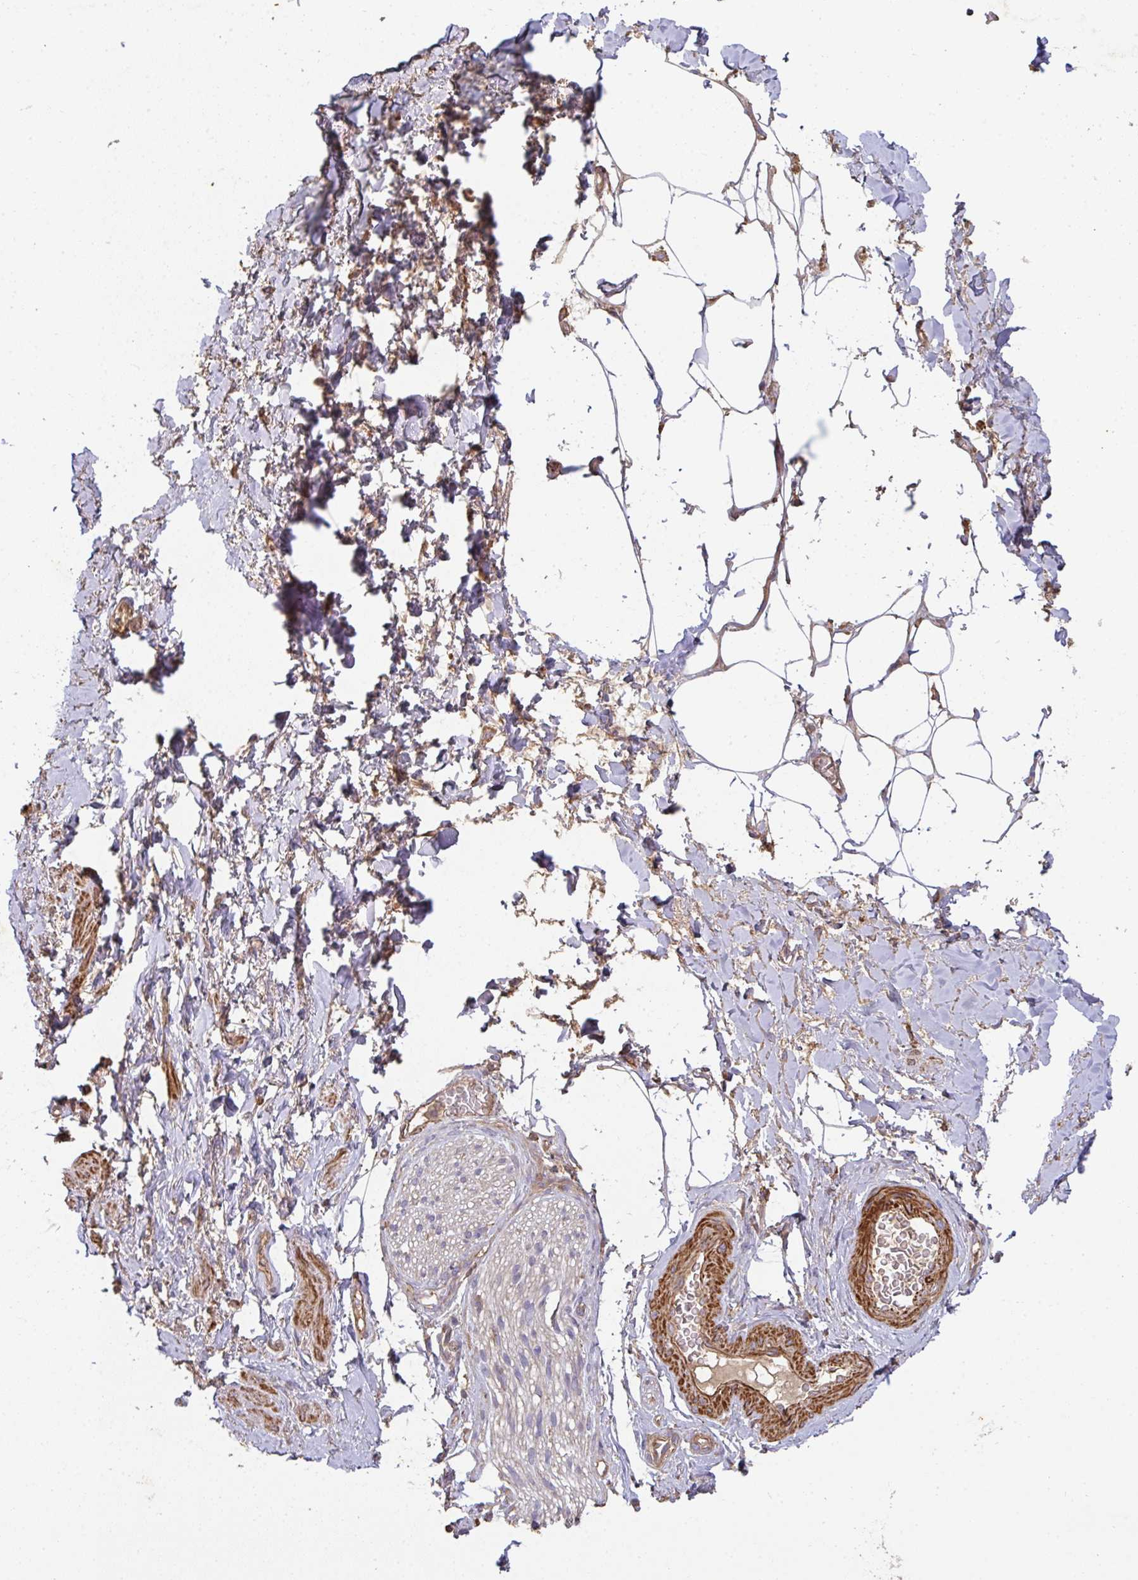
{"staining": {"intensity": "negative", "quantity": "none", "location": "none"}, "tissue": "adipose tissue", "cell_type": "Adipocytes", "image_type": "normal", "snomed": [{"axis": "morphology", "description": "Normal tissue, NOS"}, {"axis": "topography", "description": "Vagina"}, {"axis": "topography", "description": "Peripheral nerve tissue"}], "caption": "Immunohistochemistry (IHC) image of unremarkable adipose tissue stained for a protein (brown), which exhibits no staining in adipocytes.", "gene": "TNMD", "patient": {"sex": "female", "age": 71}}